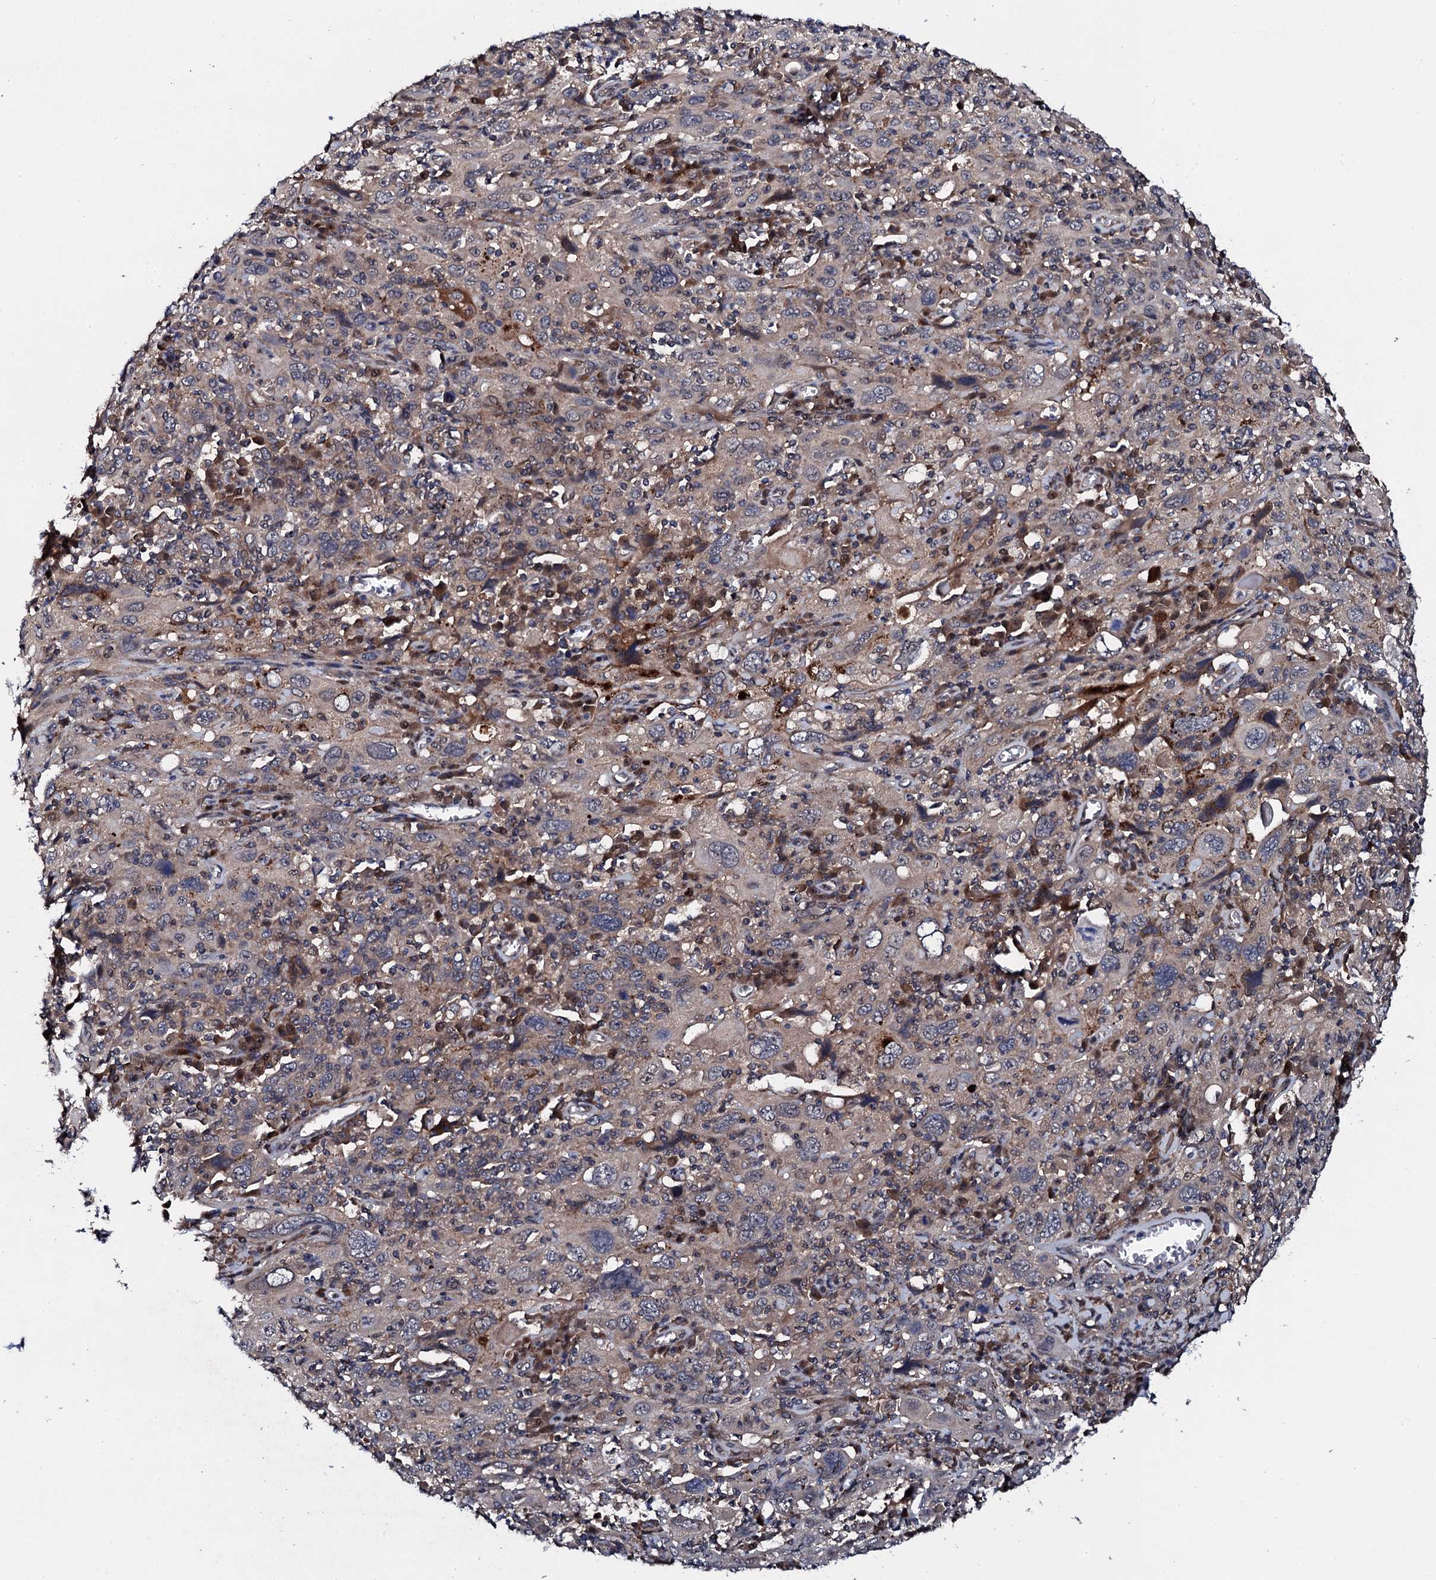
{"staining": {"intensity": "weak", "quantity": "<25%", "location": "cytoplasmic/membranous"}, "tissue": "cervical cancer", "cell_type": "Tumor cells", "image_type": "cancer", "snomed": [{"axis": "morphology", "description": "Squamous cell carcinoma, NOS"}, {"axis": "topography", "description": "Cervix"}], "caption": "Immunohistochemical staining of human squamous cell carcinoma (cervical) demonstrates no significant positivity in tumor cells.", "gene": "IP6K1", "patient": {"sex": "female", "age": 46}}